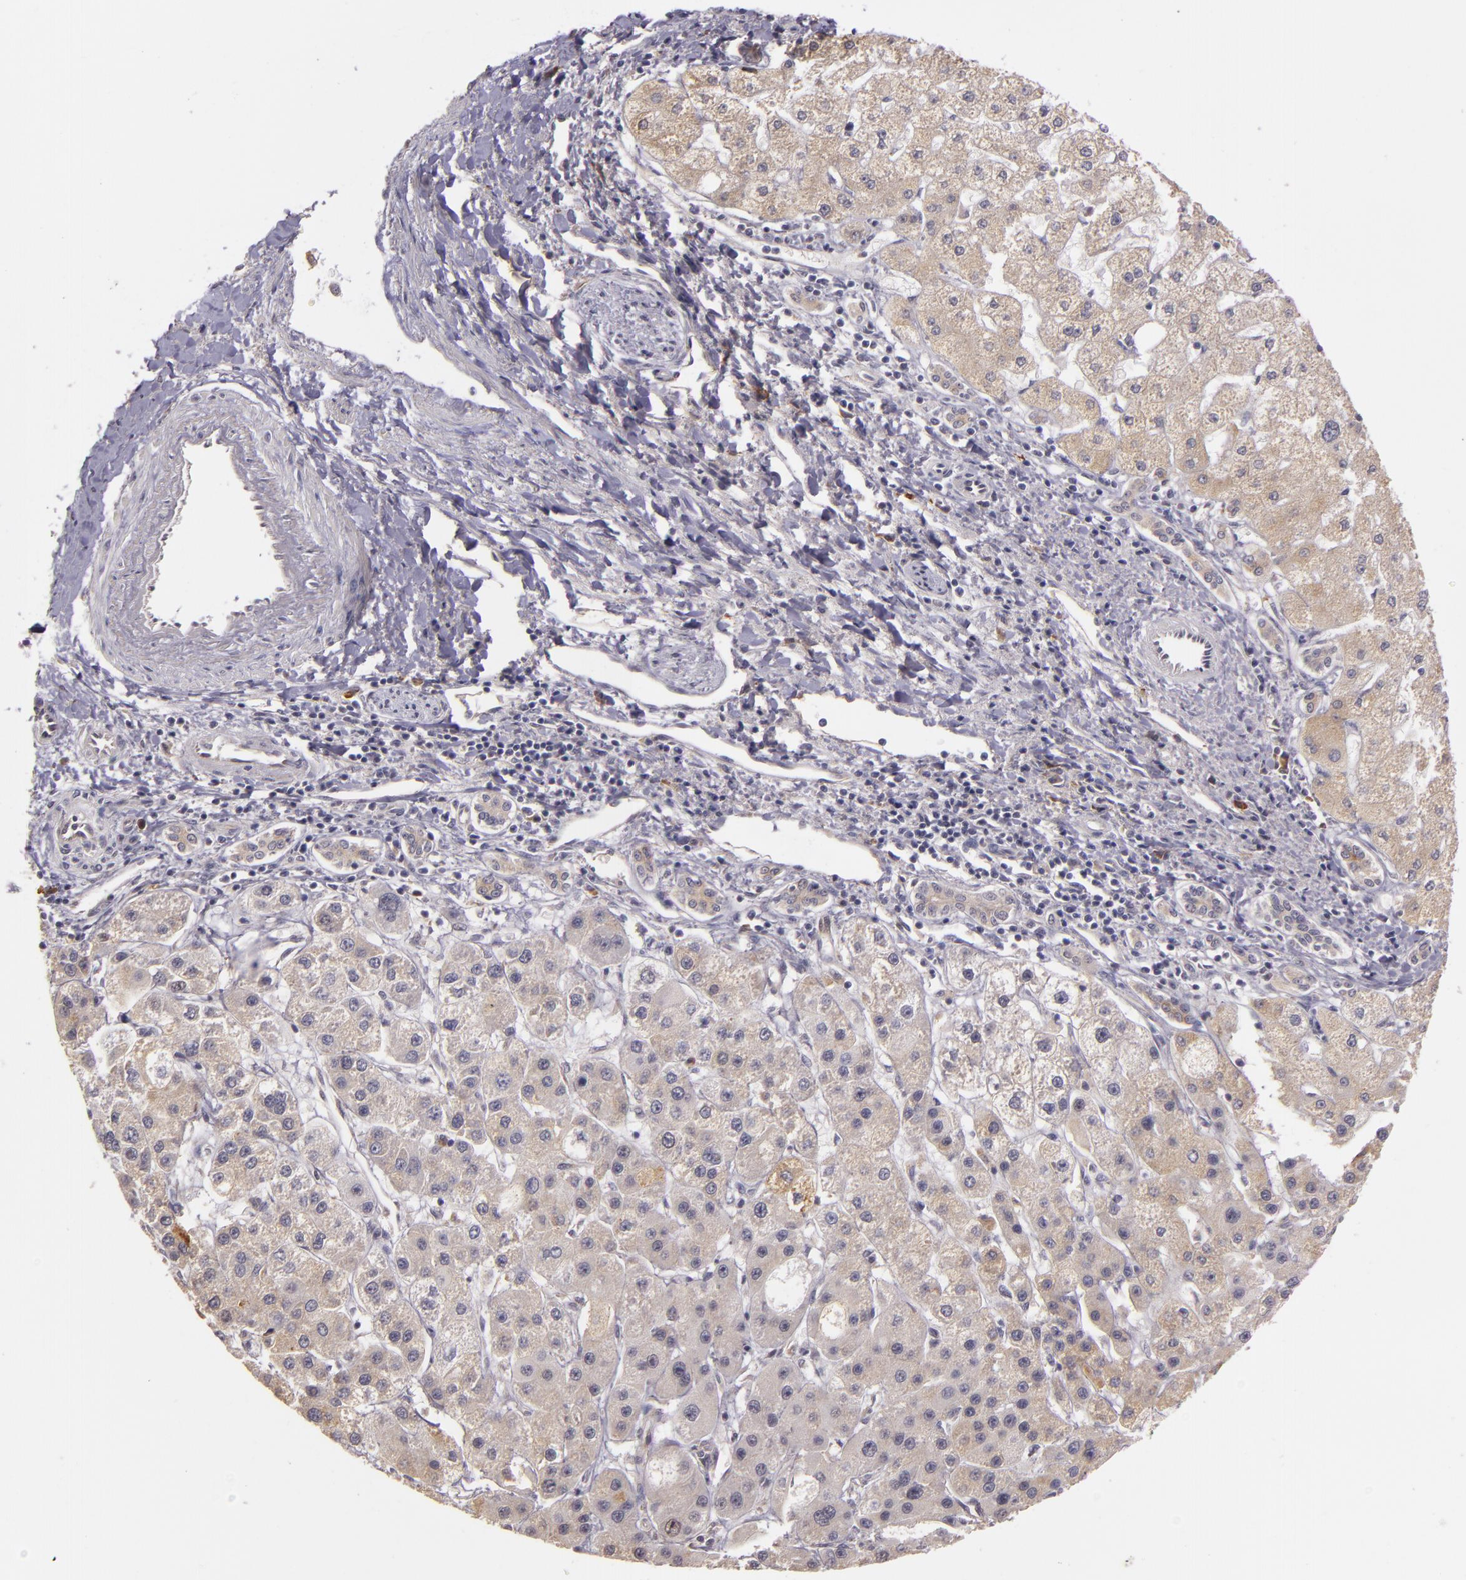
{"staining": {"intensity": "weak", "quantity": "<25%", "location": "cytoplasmic/membranous"}, "tissue": "liver cancer", "cell_type": "Tumor cells", "image_type": "cancer", "snomed": [{"axis": "morphology", "description": "Carcinoma, Hepatocellular, NOS"}, {"axis": "topography", "description": "Liver"}], "caption": "DAB immunohistochemical staining of human liver cancer (hepatocellular carcinoma) exhibits no significant staining in tumor cells.", "gene": "SYTL4", "patient": {"sex": "female", "age": 85}}